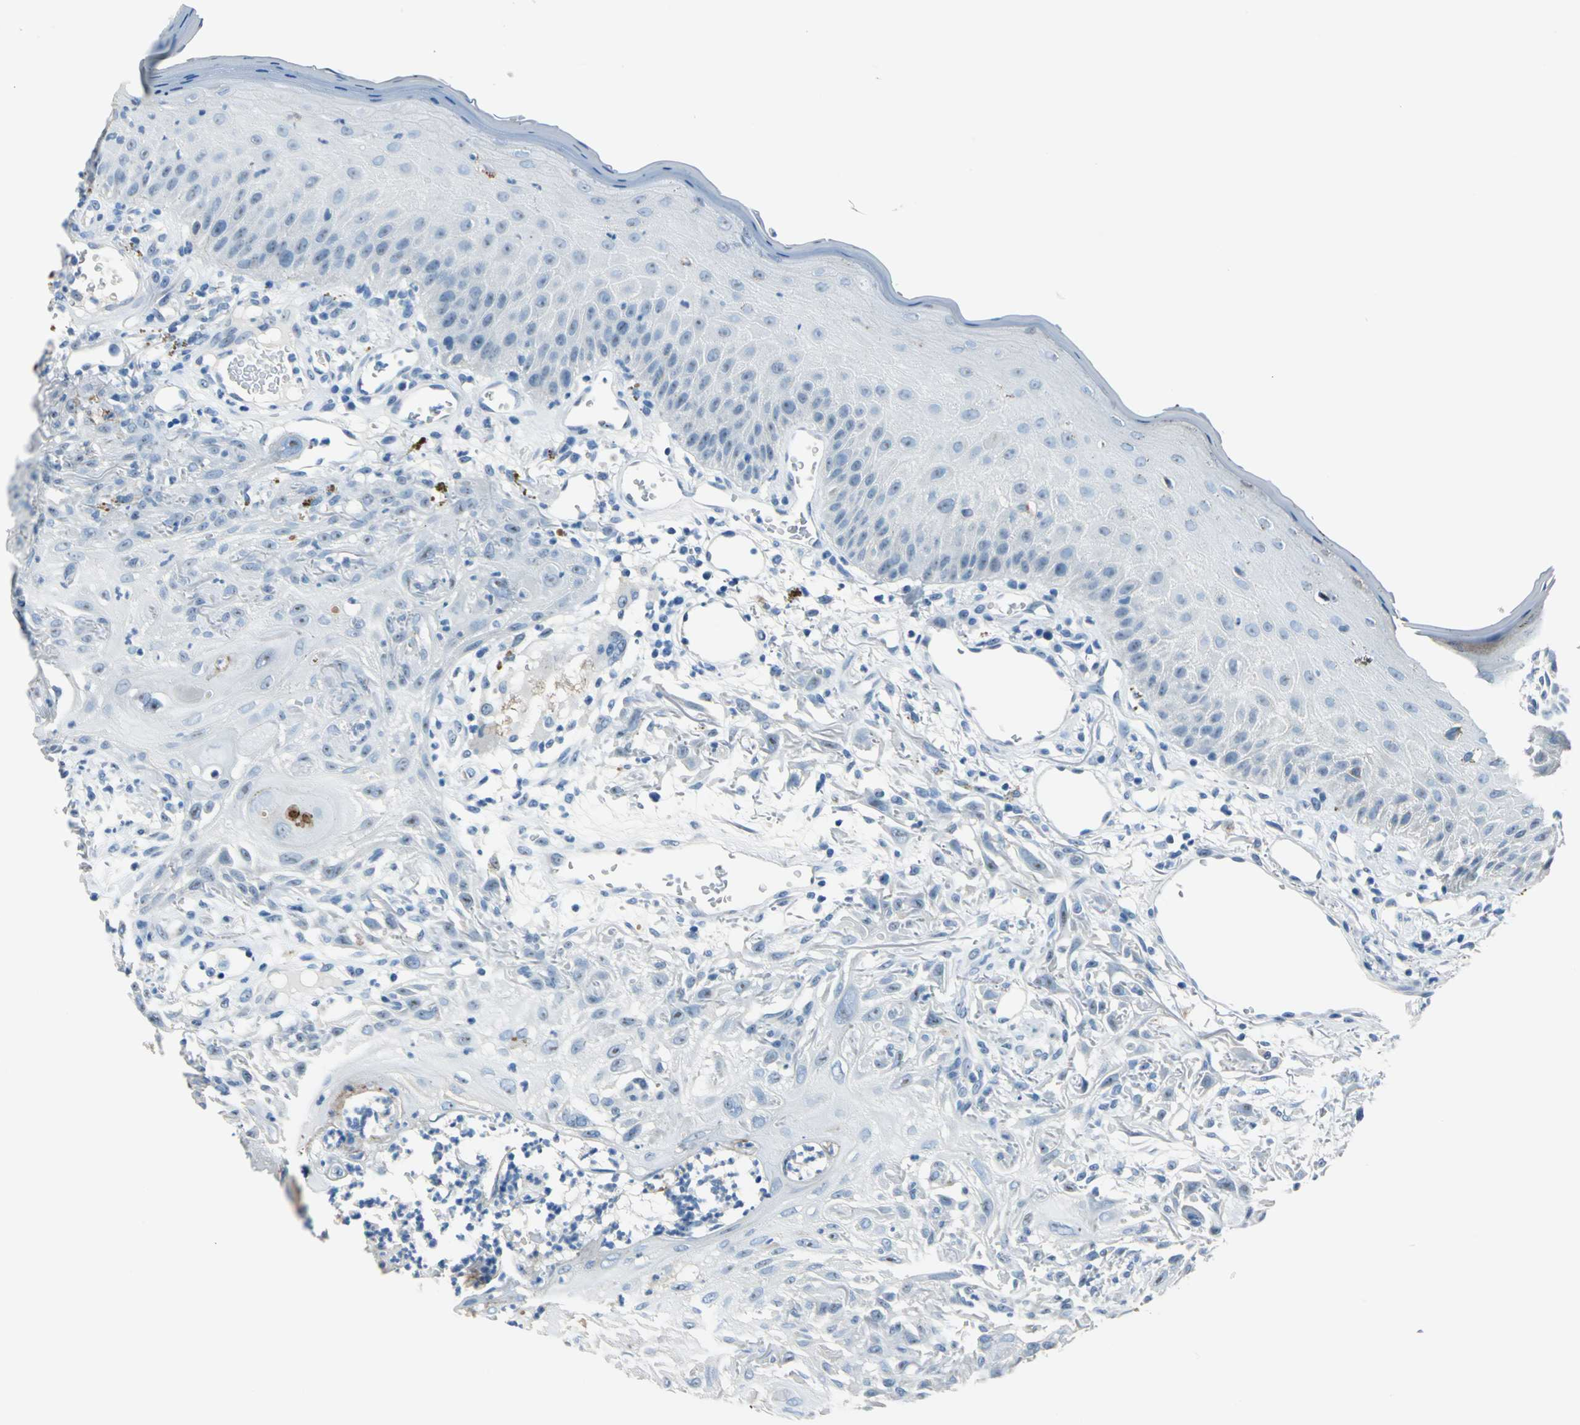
{"staining": {"intensity": "negative", "quantity": "none", "location": "none"}, "tissue": "skin cancer", "cell_type": "Tumor cells", "image_type": "cancer", "snomed": [{"axis": "morphology", "description": "Squamous cell carcinoma, NOS"}, {"axis": "topography", "description": "Skin"}], "caption": "Protein analysis of squamous cell carcinoma (skin) shows no significant staining in tumor cells. Nuclei are stained in blue.", "gene": "MUC4", "patient": {"sex": "female", "age": 59}}